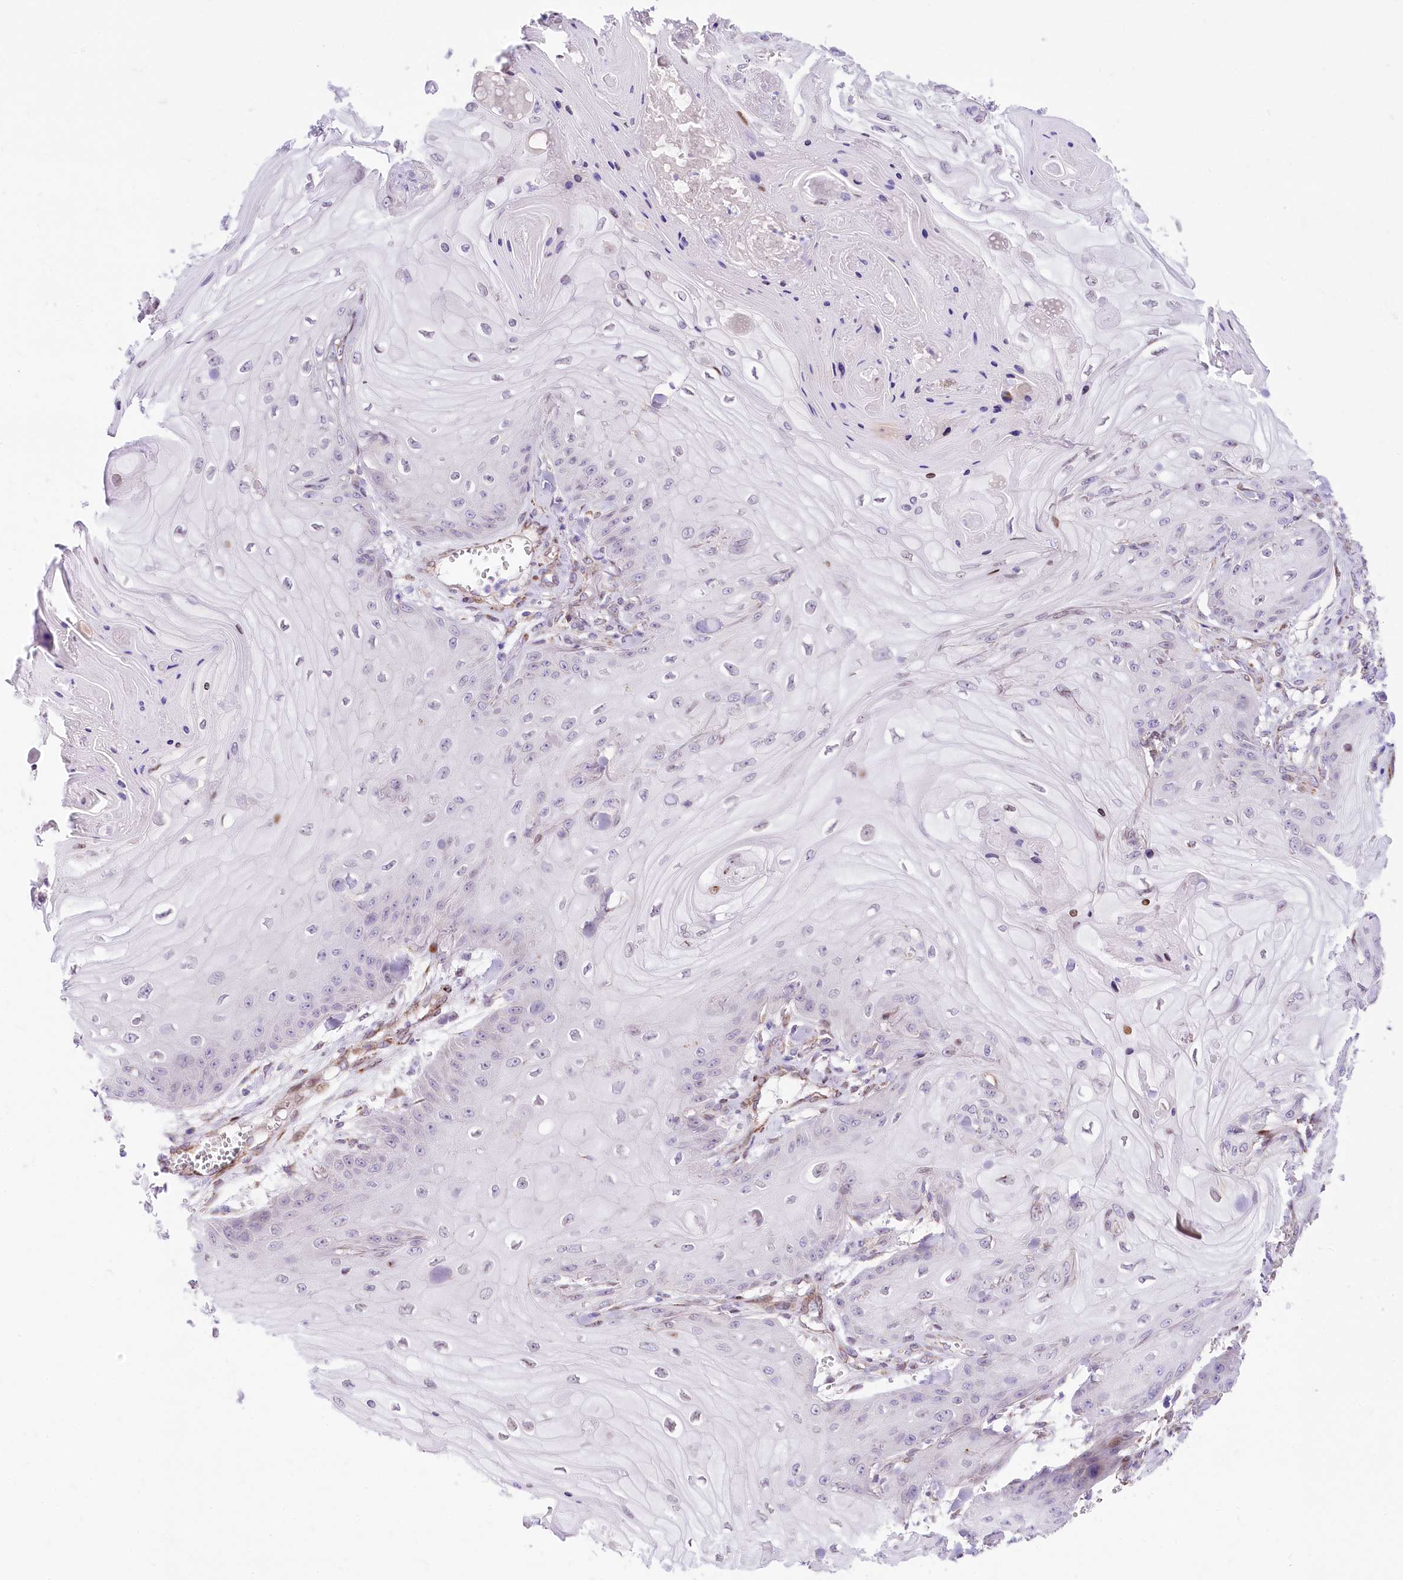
{"staining": {"intensity": "negative", "quantity": "none", "location": "none"}, "tissue": "skin cancer", "cell_type": "Tumor cells", "image_type": "cancer", "snomed": [{"axis": "morphology", "description": "Squamous cell carcinoma, NOS"}, {"axis": "topography", "description": "Skin"}], "caption": "This is an IHC histopathology image of skin squamous cell carcinoma. There is no expression in tumor cells.", "gene": "PPIP5K2", "patient": {"sex": "male", "age": 74}}